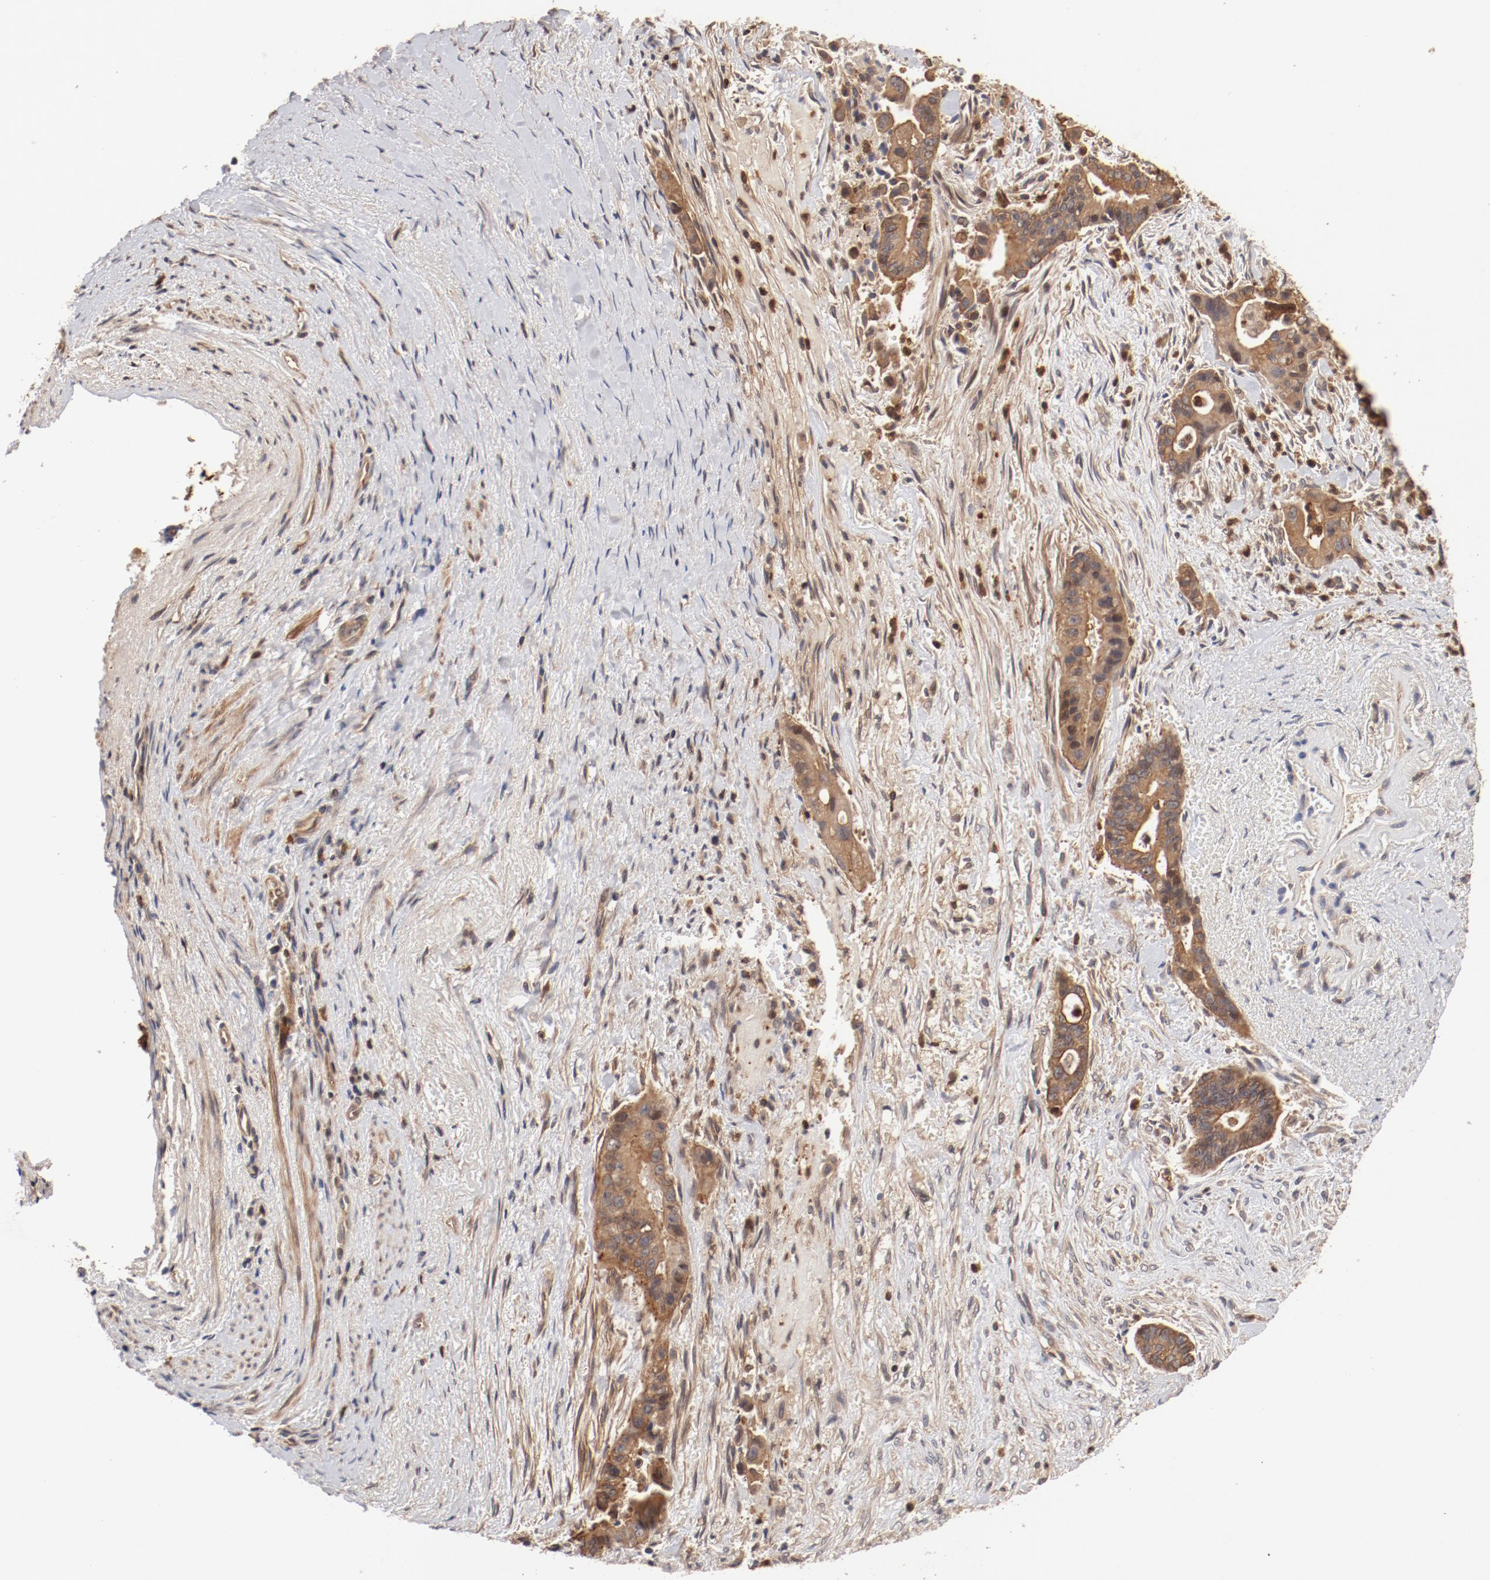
{"staining": {"intensity": "moderate", "quantity": ">75%", "location": "cytoplasmic/membranous"}, "tissue": "liver cancer", "cell_type": "Tumor cells", "image_type": "cancer", "snomed": [{"axis": "morphology", "description": "Cholangiocarcinoma"}, {"axis": "topography", "description": "Liver"}], "caption": "Cholangiocarcinoma (liver) was stained to show a protein in brown. There is medium levels of moderate cytoplasmic/membranous positivity in about >75% of tumor cells.", "gene": "GUF1", "patient": {"sex": "female", "age": 55}}